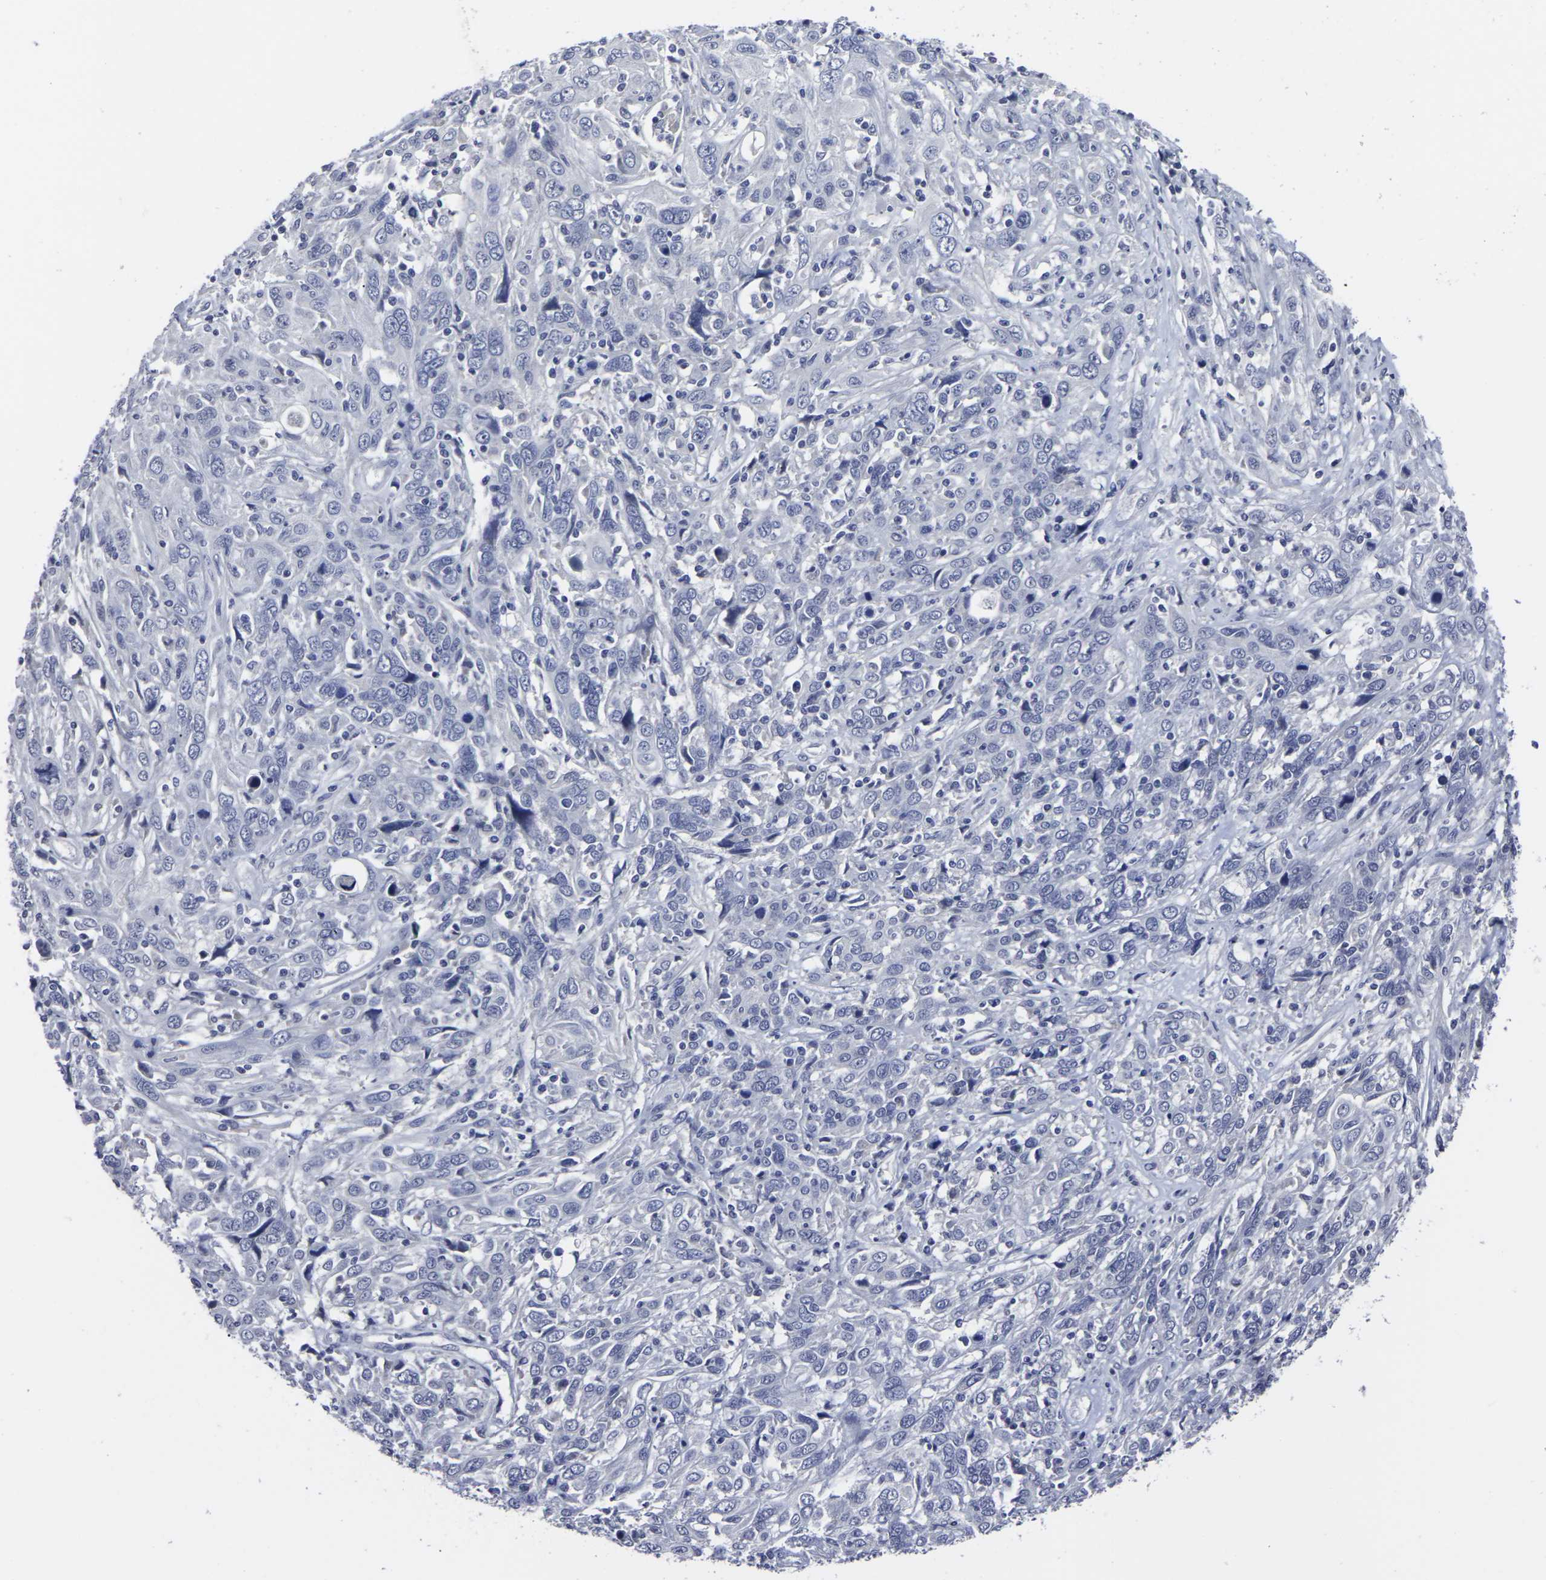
{"staining": {"intensity": "negative", "quantity": "none", "location": "none"}, "tissue": "cervical cancer", "cell_type": "Tumor cells", "image_type": "cancer", "snomed": [{"axis": "morphology", "description": "Squamous cell carcinoma, NOS"}, {"axis": "topography", "description": "Cervix"}], "caption": "Immunohistochemistry of cervical cancer shows no positivity in tumor cells. Brightfield microscopy of immunohistochemistry (IHC) stained with DAB (3,3'-diaminobenzidine) (brown) and hematoxylin (blue), captured at high magnification.", "gene": "MSANTD4", "patient": {"sex": "female", "age": 46}}